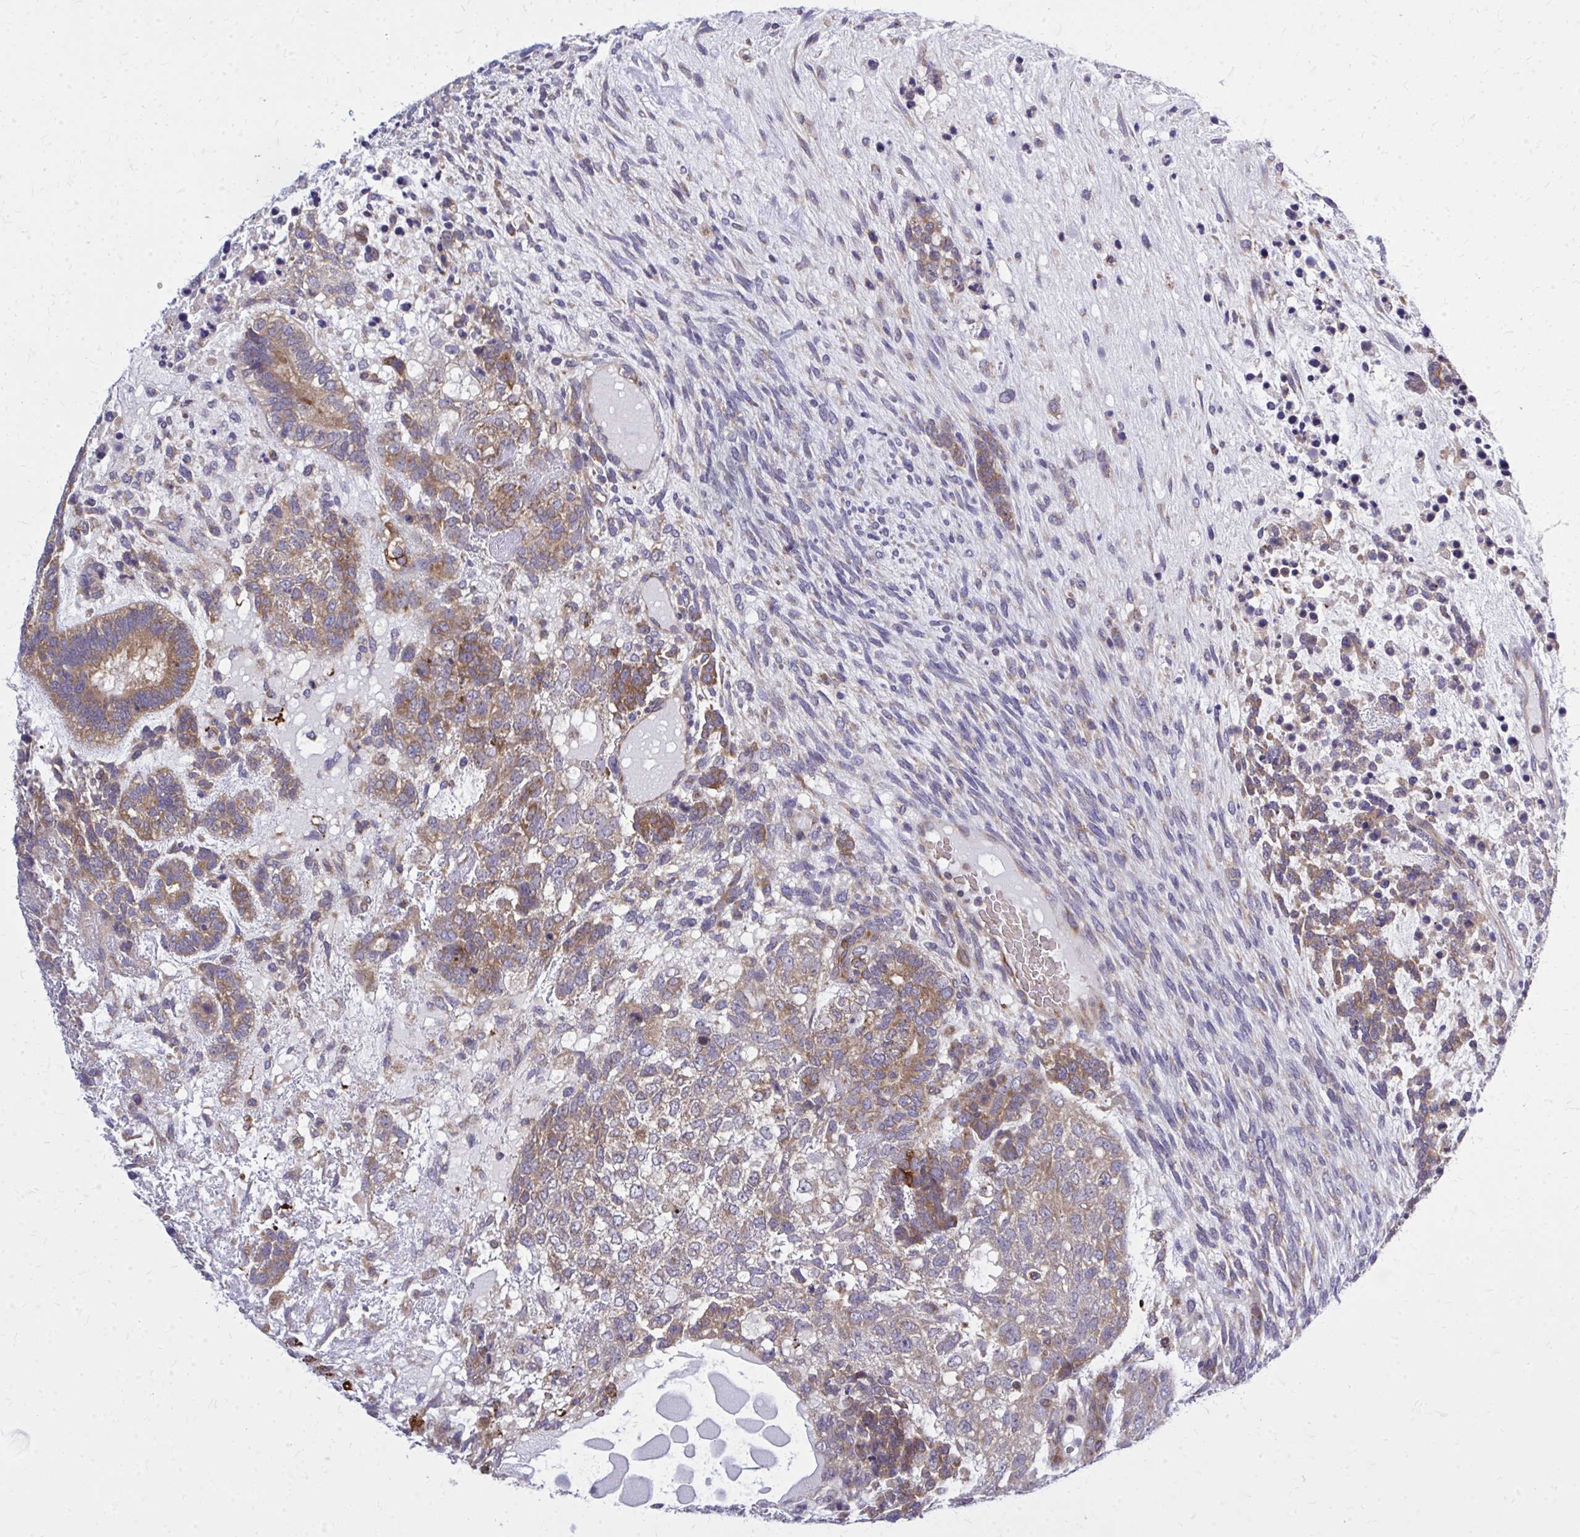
{"staining": {"intensity": "moderate", "quantity": ">75%", "location": "cytoplasmic/membranous"}, "tissue": "testis cancer", "cell_type": "Tumor cells", "image_type": "cancer", "snomed": [{"axis": "morphology", "description": "Carcinoma, Embryonal, NOS"}, {"axis": "topography", "description": "Testis"}], "caption": "A brown stain labels moderate cytoplasmic/membranous positivity of a protein in human testis cancer tumor cells.", "gene": "PDK4", "patient": {"sex": "male", "age": 23}}